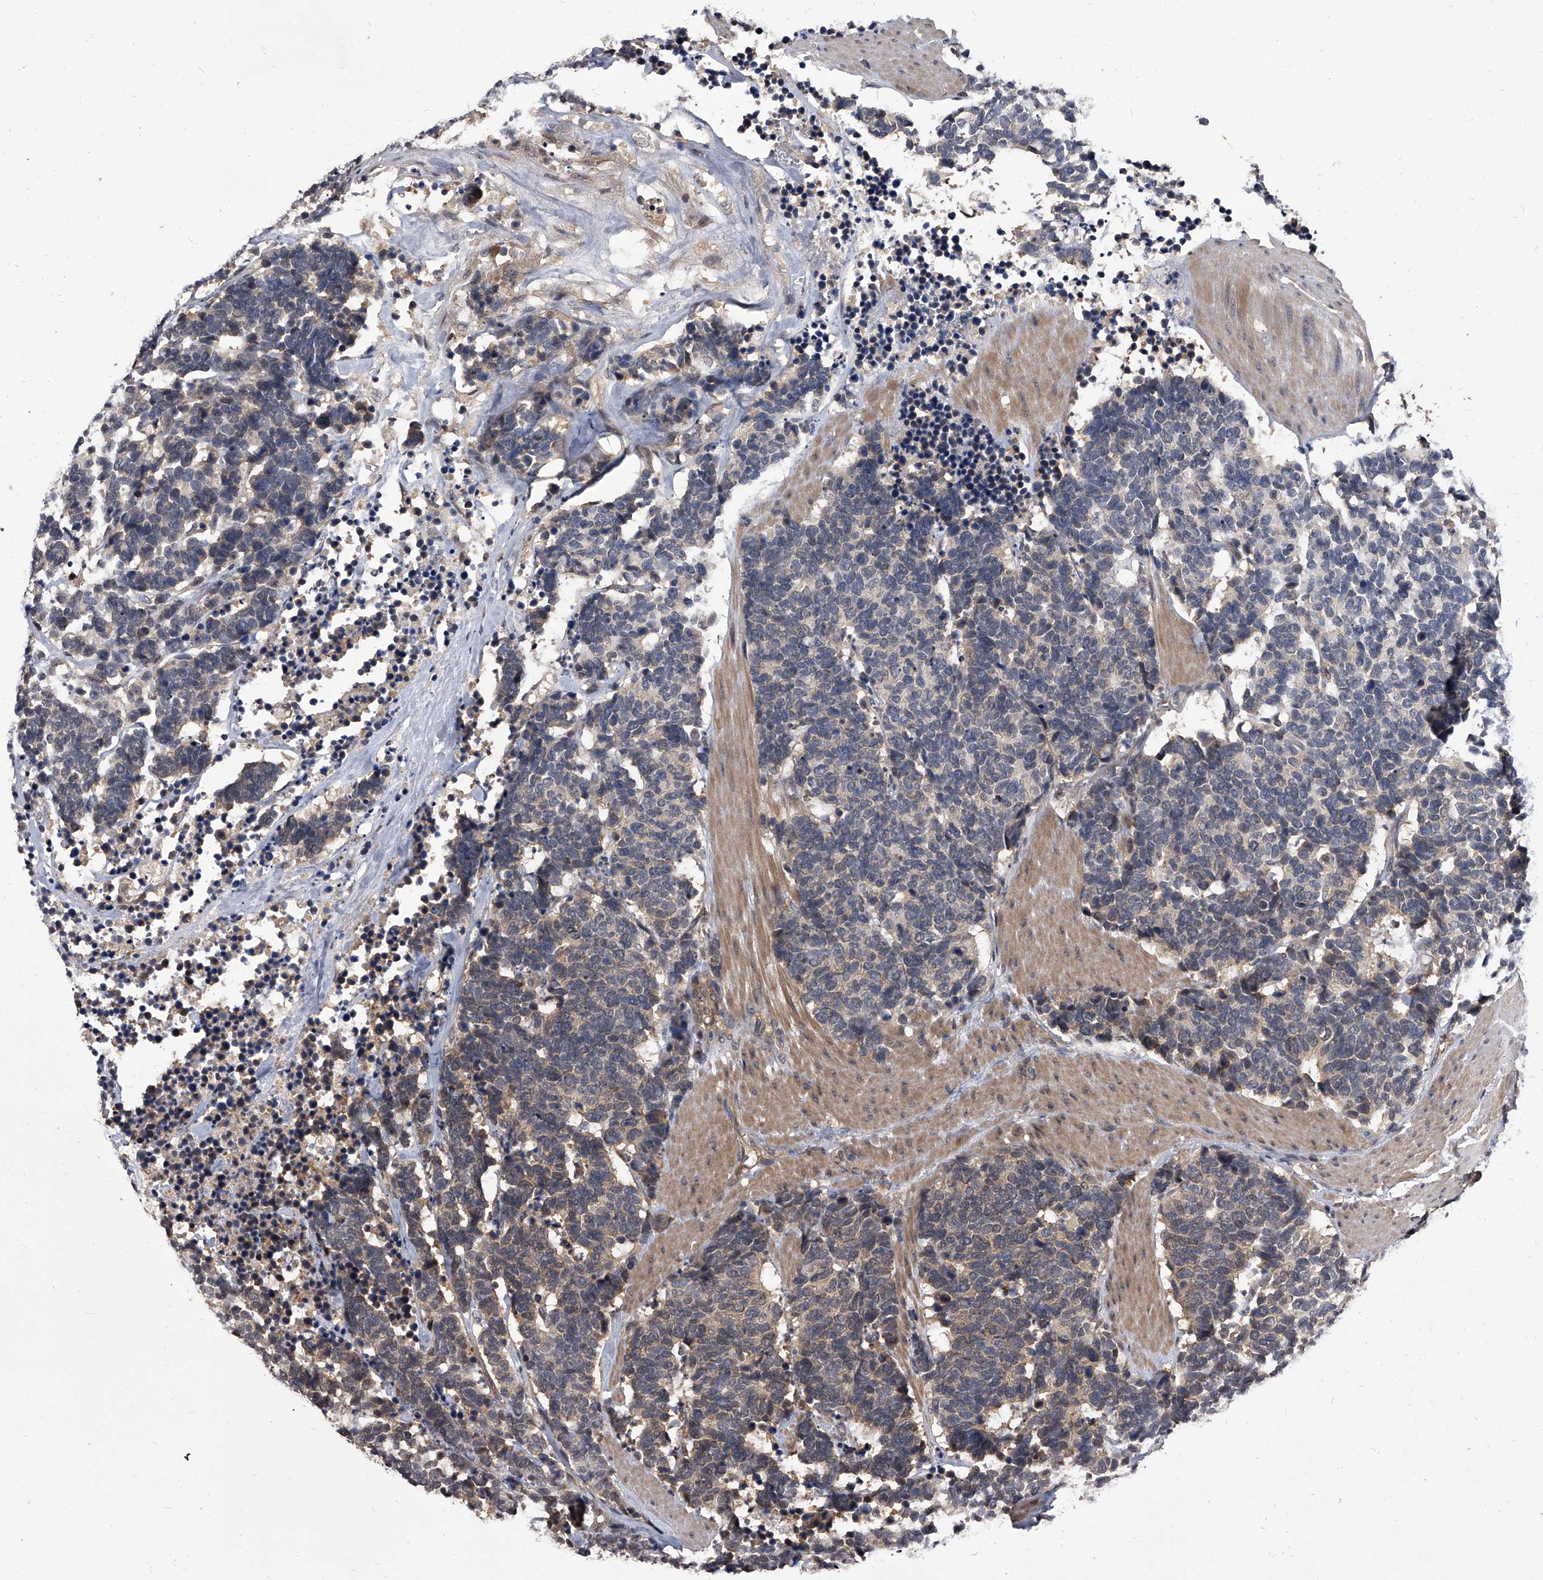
{"staining": {"intensity": "negative", "quantity": "none", "location": "none"}, "tissue": "carcinoid", "cell_type": "Tumor cells", "image_type": "cancer", "snomed": [{"axis": "morphology", "description": "Carcinoma, NOS"}, {"axis": "morphology", "description": "Carcinoid, malignant, NOS"}, {"axis": "topography", "description": "Urinary bladder"}], "caption": "DAB (3,3'-diaminobenzidine) immunohistochemical staining of carcinoid shows no significant staining in tumor cells.", "gene": "SLC18B1", "patient": {"sex": "male", "age": 57}}